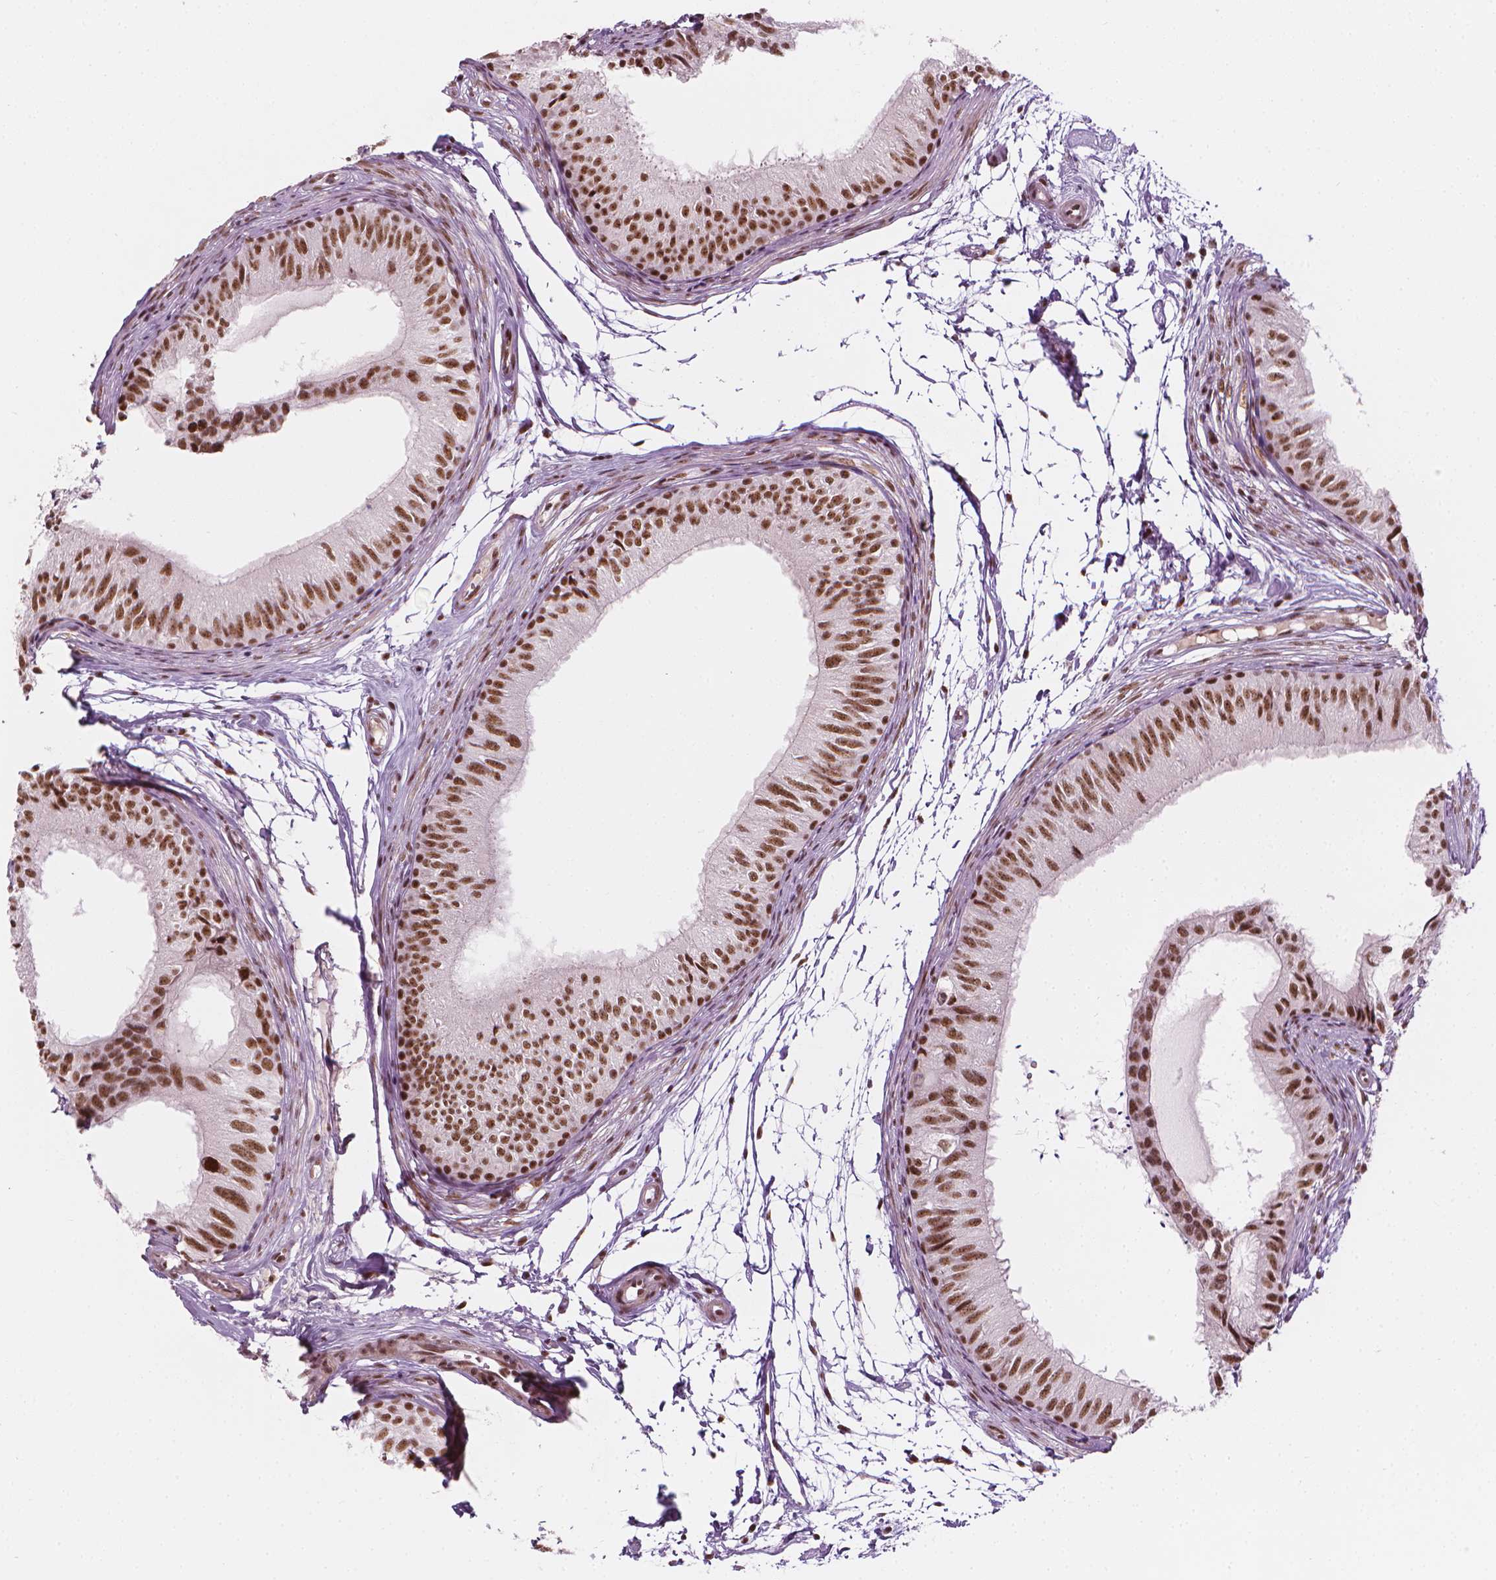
{"staining": {"intensity": "moderate", "quantity": ">75%", "location": "nuclear"}, "tissue": "epididymis", "cell_type": "Glandular cells", "image_type": "normal", "snomed": [{"axis": "morphology", "description": "Normal tissue, NOS"}, {"axis": "topography", "description": "Epididymis"}], "caption": "Immunohistochemistry of normal epididymis reveals medium levels of moderate nuclear positivity in about >75% of glandular cells.", "gene": "ELF2", "patient": {"sex": "male", "age": 25}}